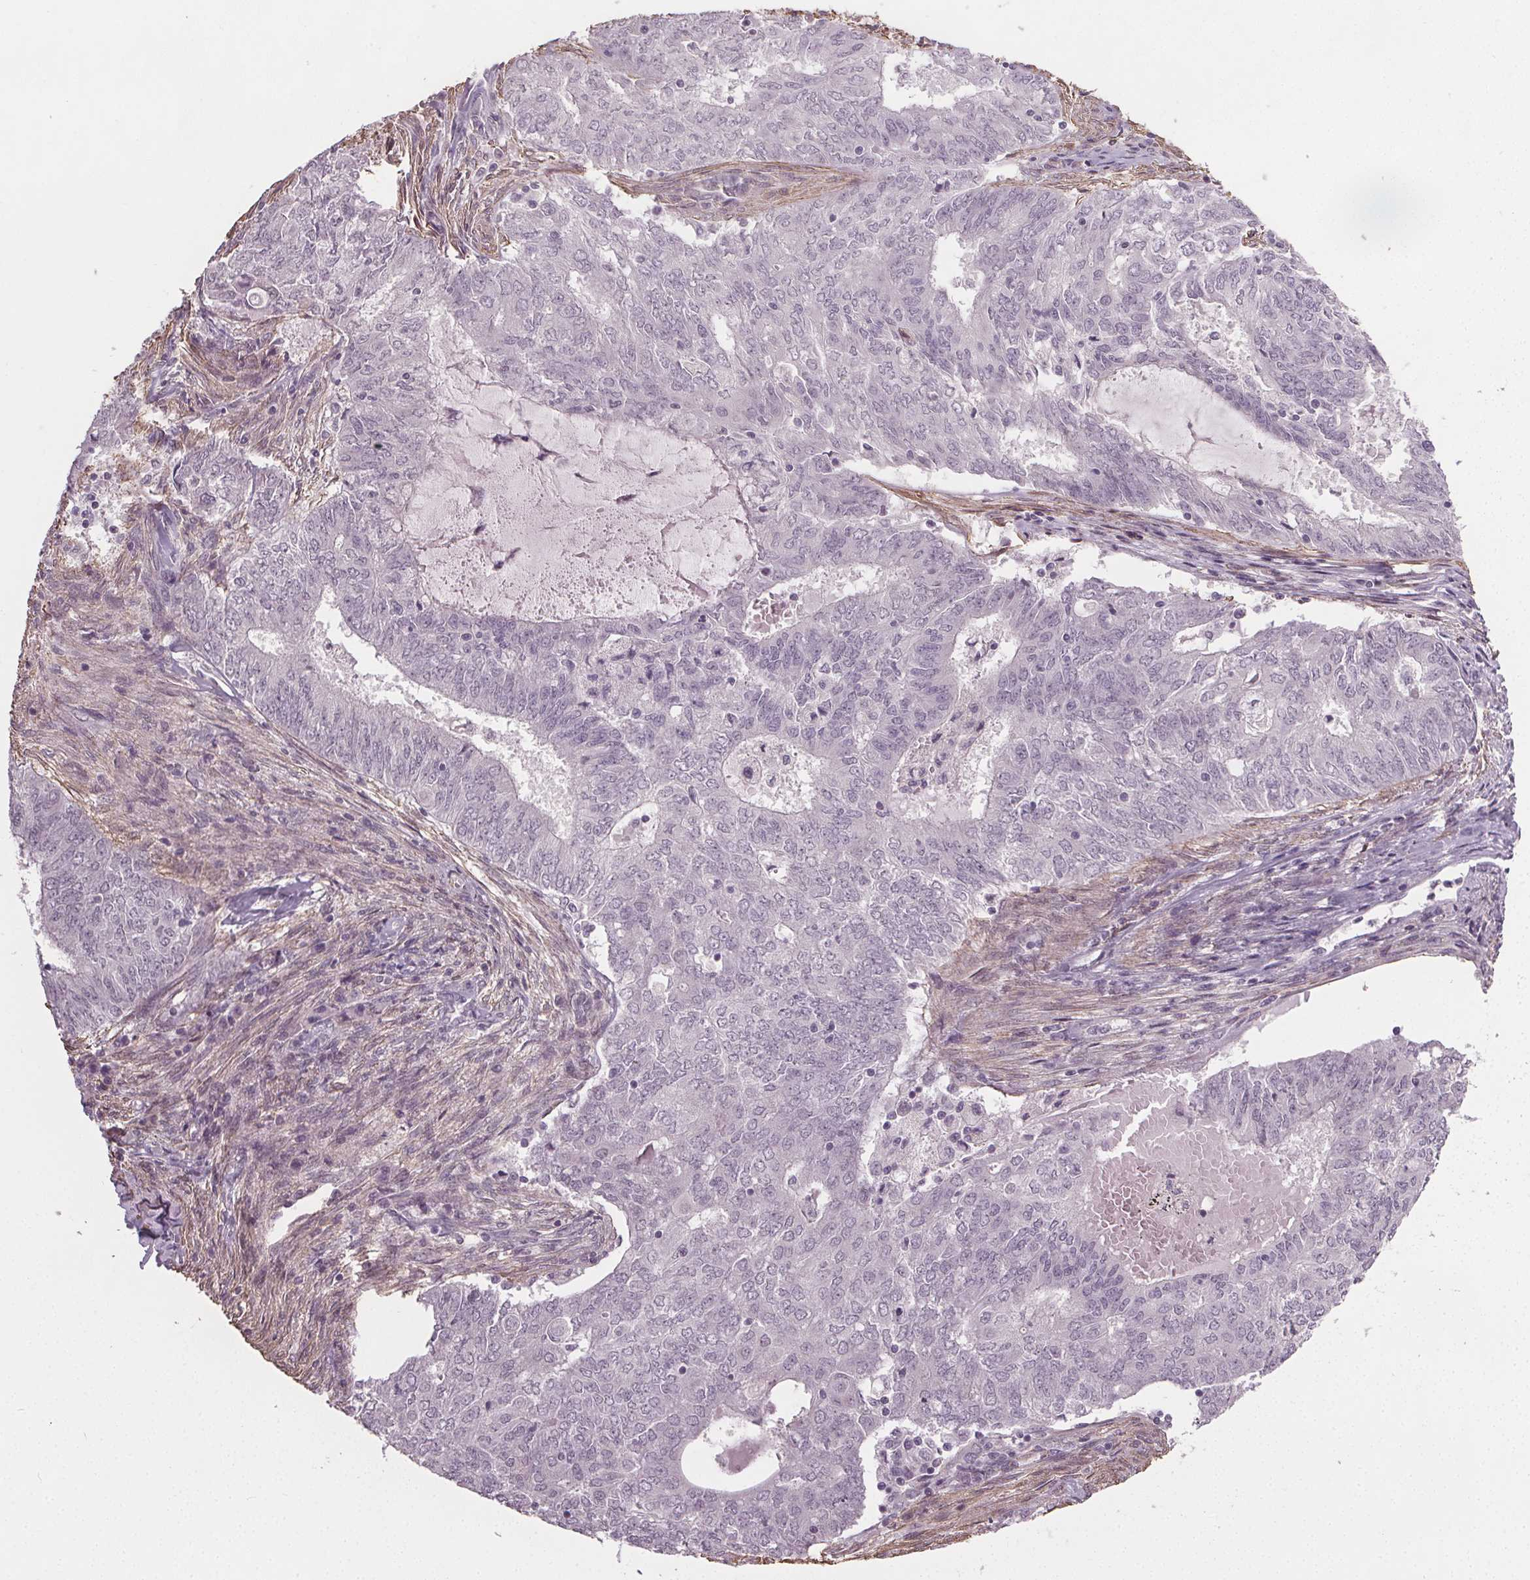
{"staining": {"intensity": "negative", "quantity": "none", "location": "none"}, "tissue": "endometrial cancer", "cell_type": "Tumor cells", "image_type": "cancer", "snomed": [{"axis": "morphology", "description": "Adenocarcinoma, NOS"}, {"axis": "topography", "description": "Endometrium"}], "caption": "Tumor cells are negative for brown protein staining in adenocarcinoma (endometrial).", "gene": "PKP1", "patient": {"sex": "female", "age": 62}}